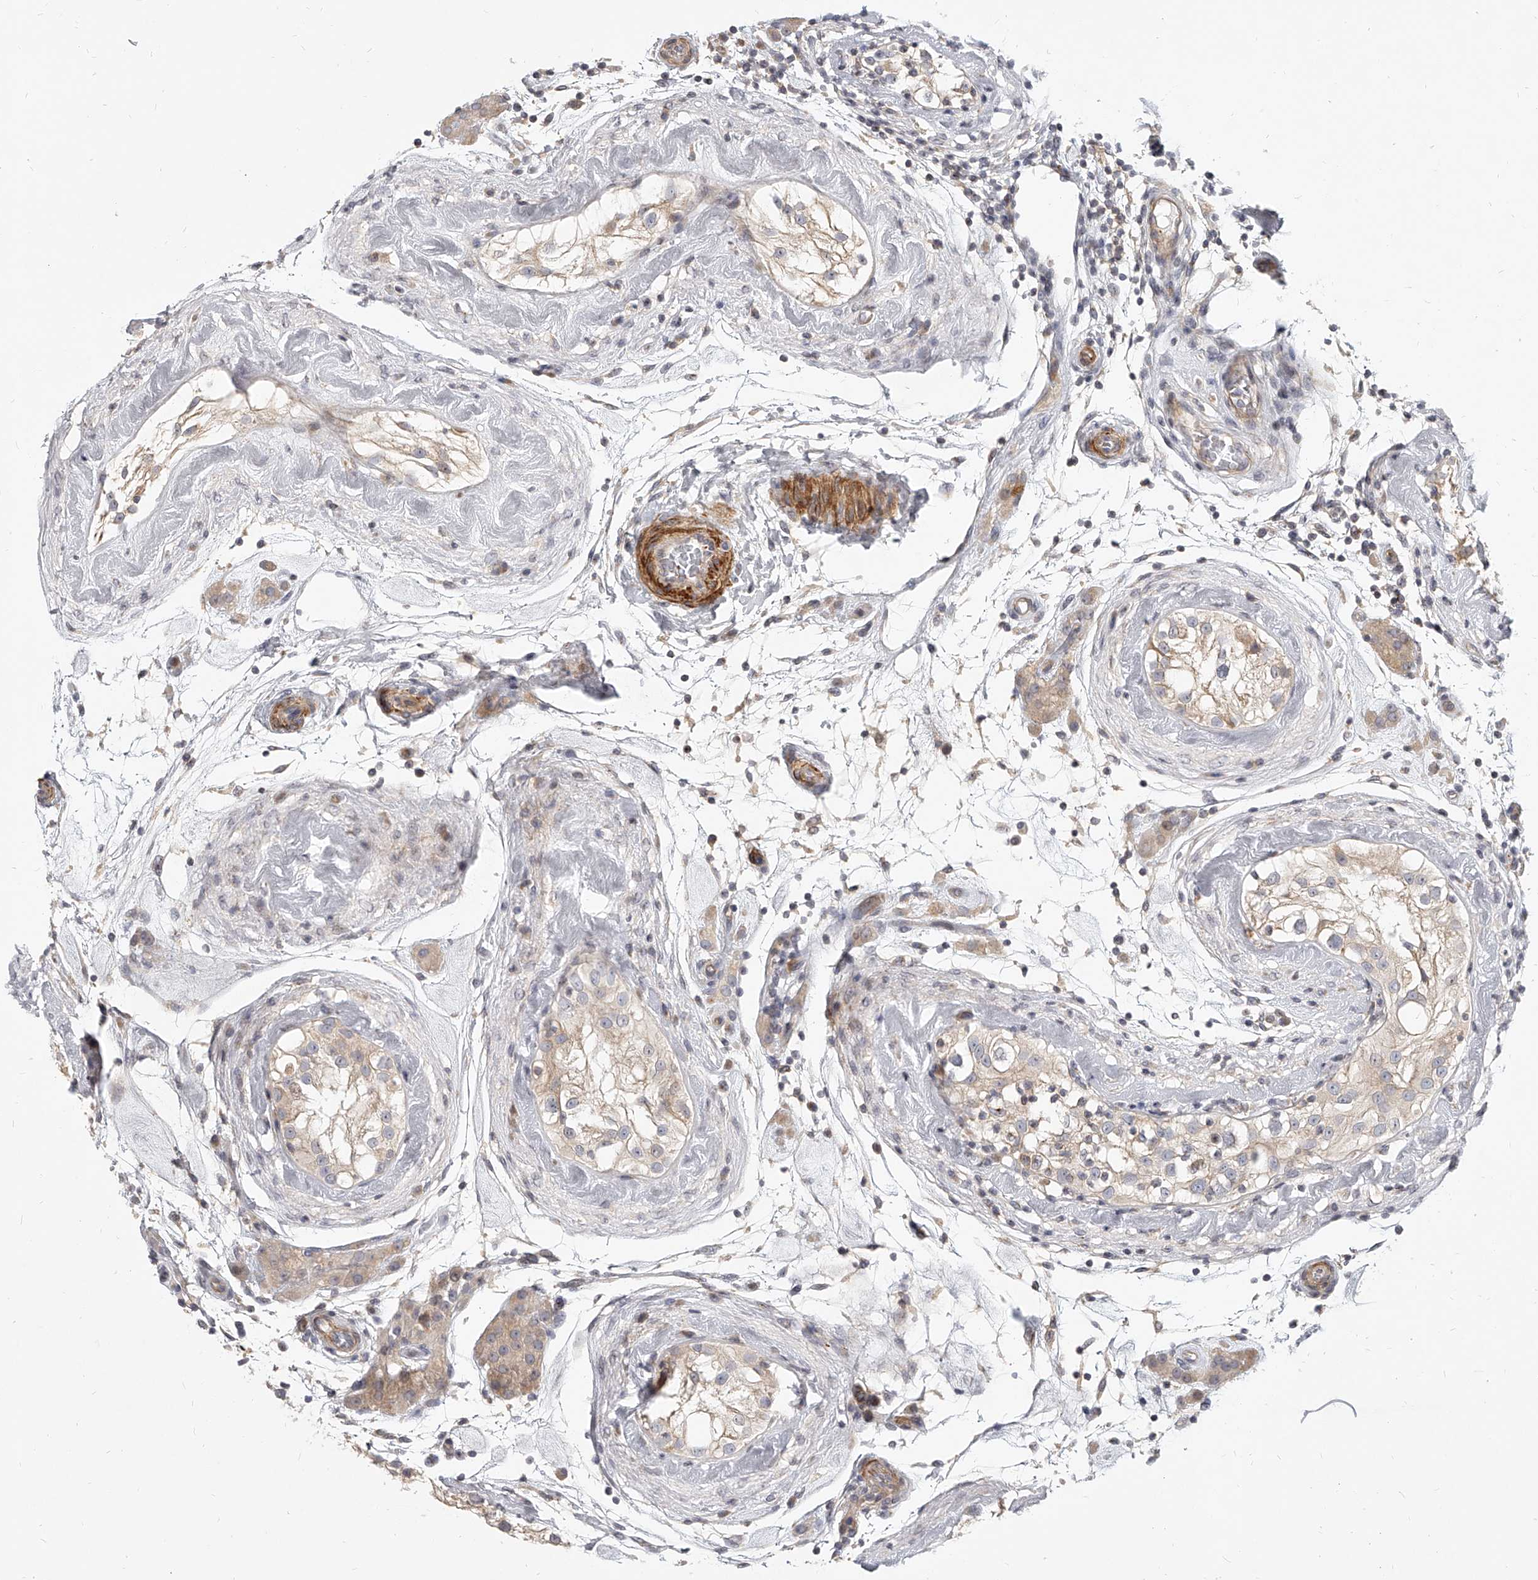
{"staining": {"intensity": "moderate", "quantity": ">75%", "location": "cytoplasmic/membranous"}, "tissue": "testis", "cell_type": "Cells in seminiferous ducts", "image_type": "normal", "snomed": [{"axis": "morphology", "description": "Normal tissue, NOS"}, {"axis": "topography", "description": "Testis"}], "caption": "IHC staining of benign testis, which displays medium levels of moderate cytoplasmic/membranous expression in approximately >75% of cells in seminiferous ducts indicating moderate cytoplasmic/membranous protein positivity. The staining was performed using DAB (brown) for protein detection and nuclei were counterstained in hematoxylin (blue).", "gene": "SLC37A1", "patient": {"sex": "male", "age": 46}}